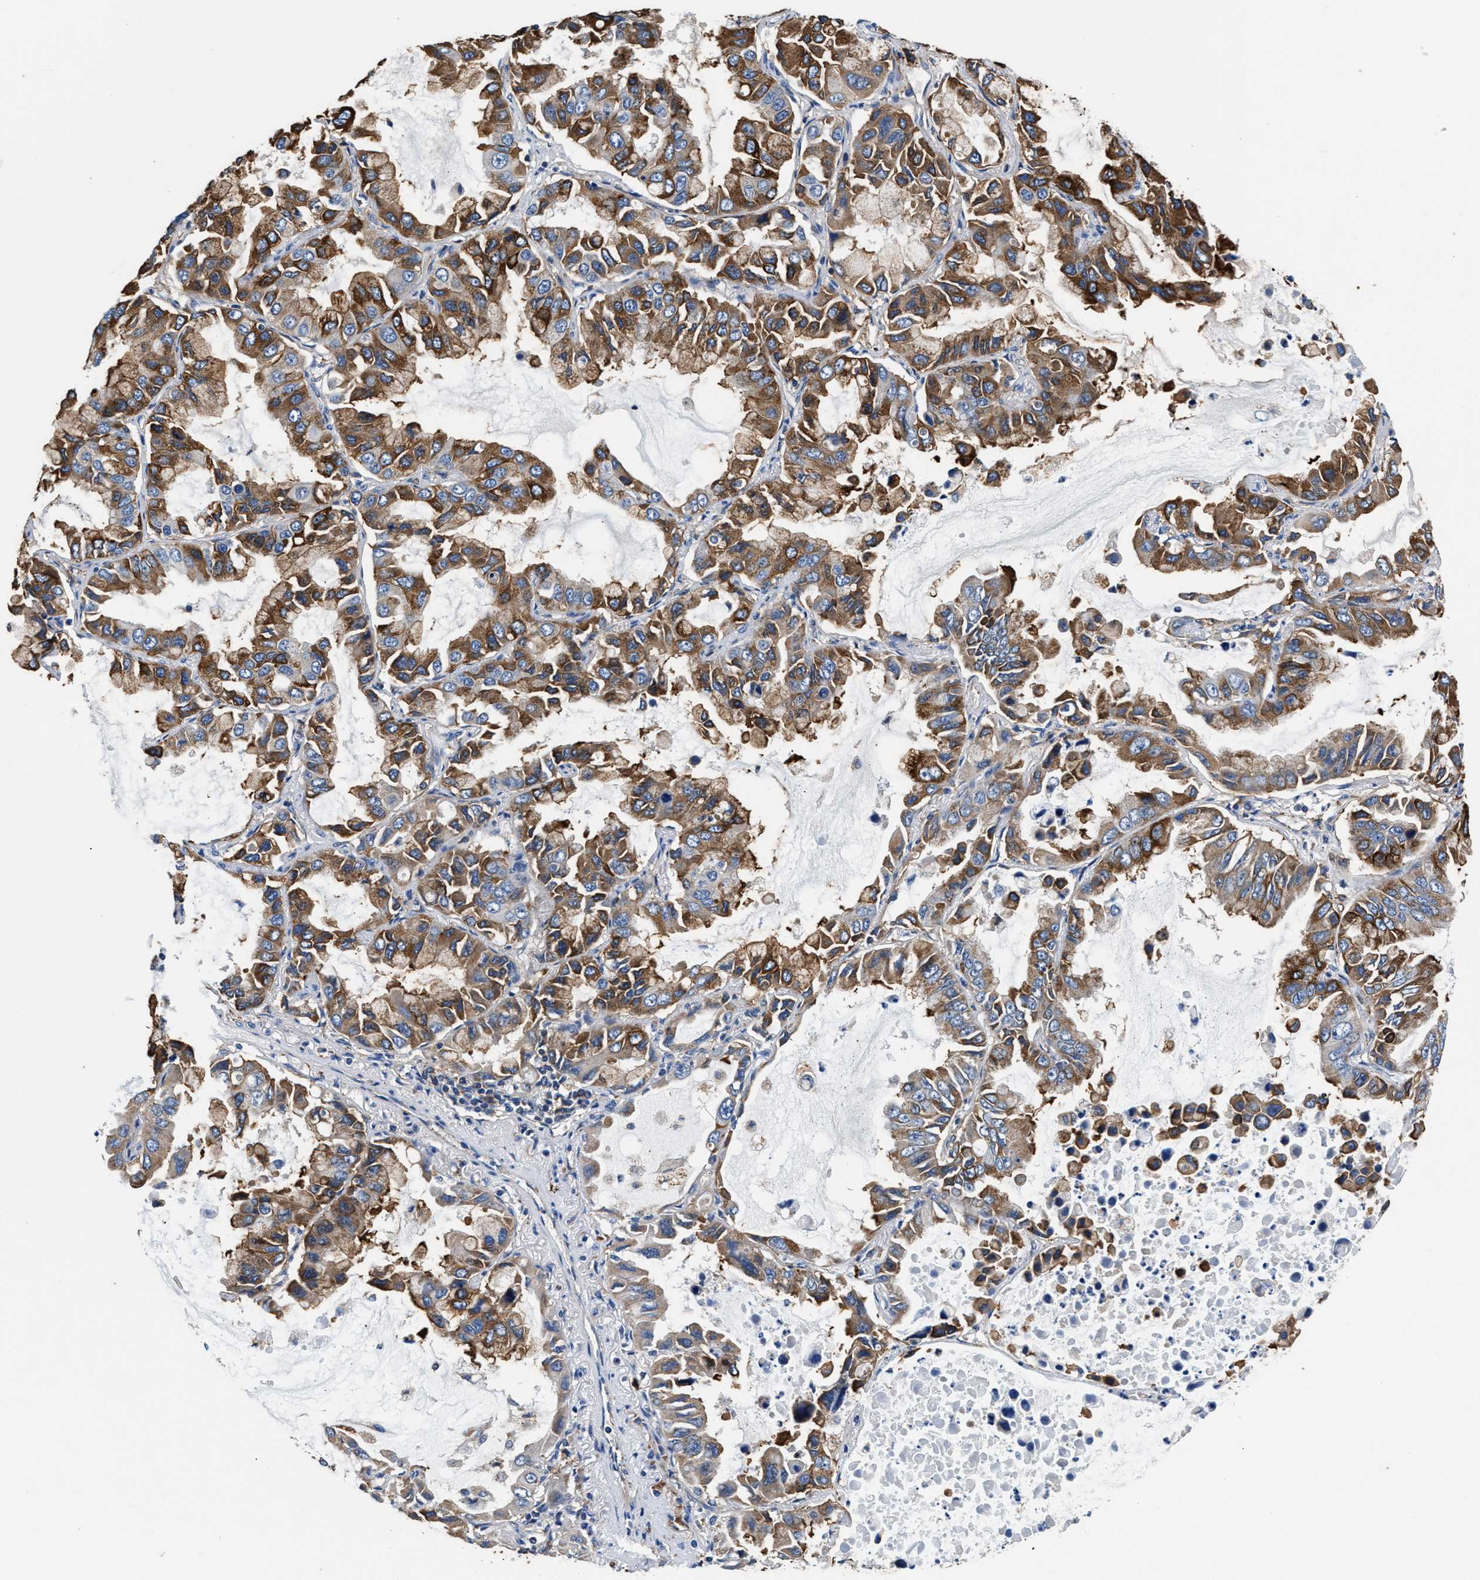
{"staining": {"intensity": "moderate", "quantity": "25%-75%", "location": "cytoplasmic/membranous"}, "tissue": "lung cancer", "cell_type": "Tumor cells", "image_type": "cancer", "snomed": [{"axis": "morphology", "description": "Adenocarcinoma, NOS"}, {"axis": "topography", "description": "Lung"}], "caption": "Approximately 25%-75% of tumor cells in adenocarcinoma (lung) reveal moderate cytoplasmic/membranous protein positivity as visualized by brown immunohistochemical staining.", "gene": "PPP1R9B", "patient": {"sex": "male", "age": 64}}